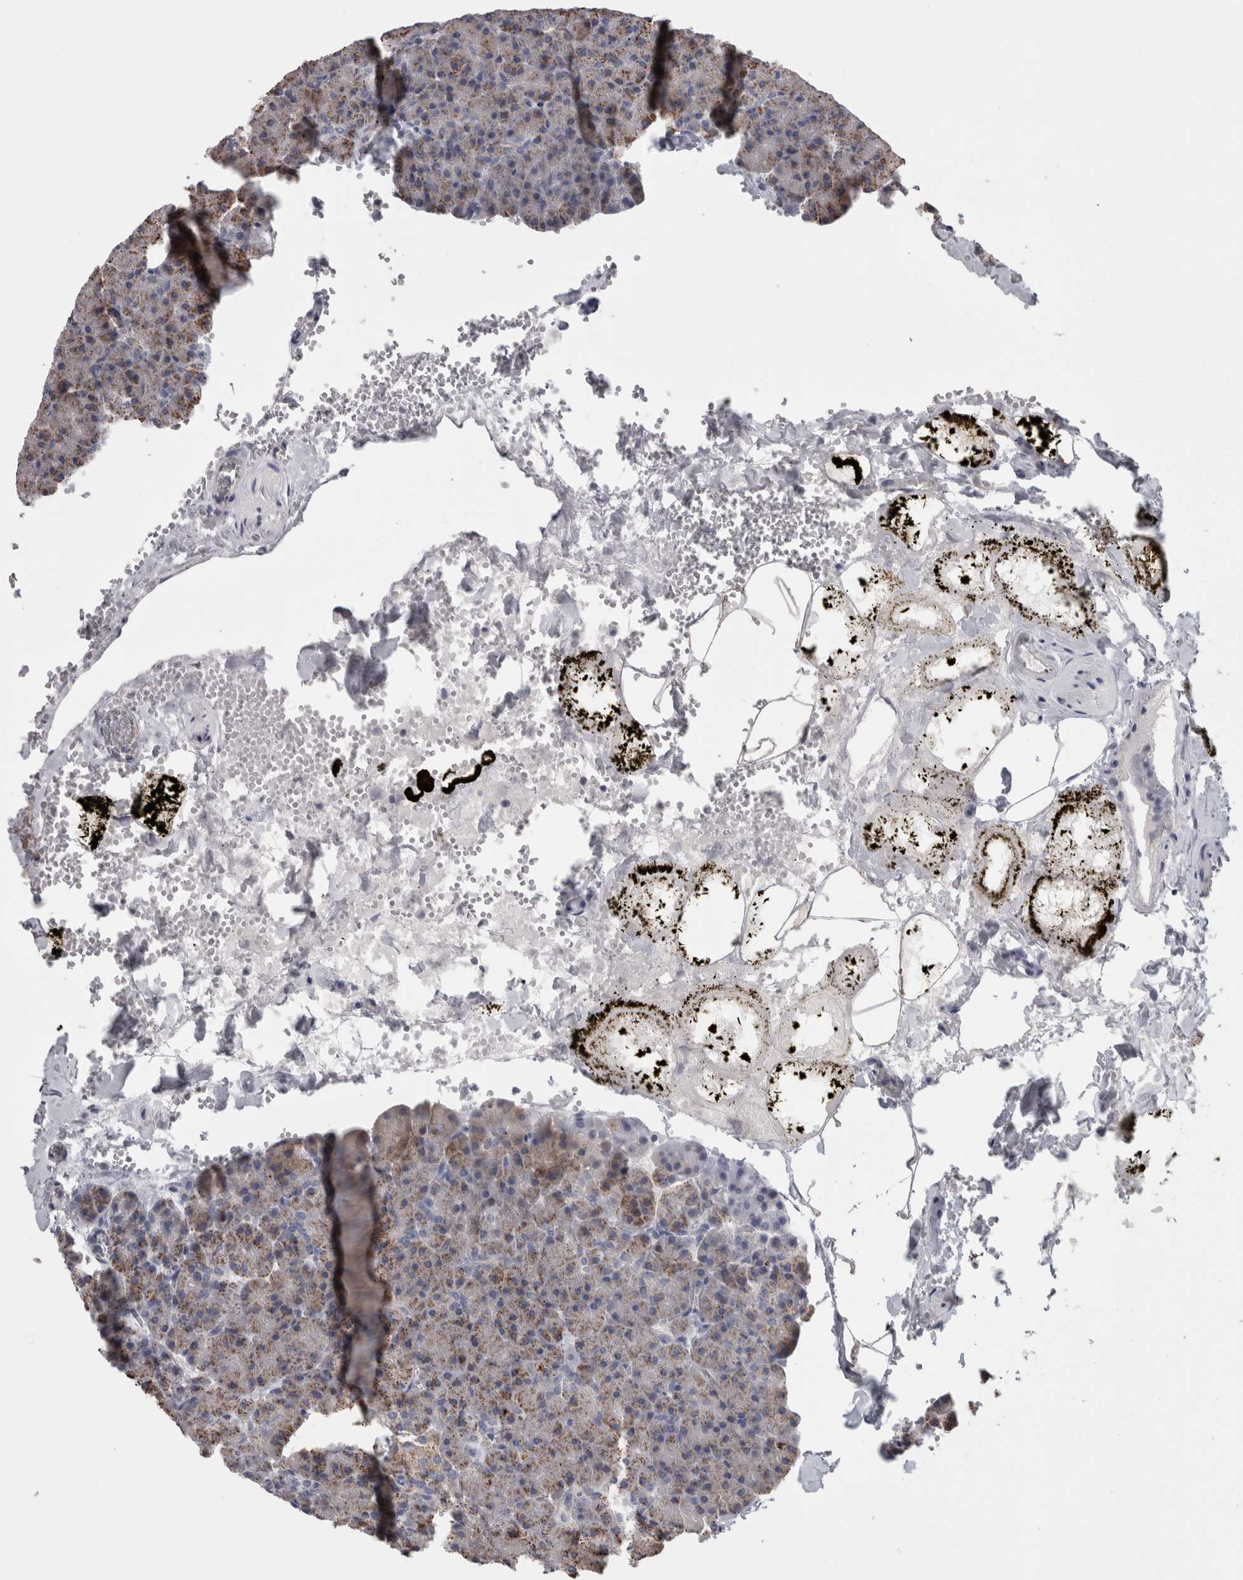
{"staining": {"intensity": "moderate", "quantity": "25%-75%", "location": "cytoplasmic/membranous"}, "tissue": "pancreas", "cell_type": "Exocrine glandular cells", "image_type": "normal", "snomed": [{"axis": "morphology", "description": "Normal tissue, NOS"}, {"axis": "morphology", "description": "Carcinoid, malignant, NOS"}, {"axis": "topography", "description": "Pancreas"}], "caption": "A high-resolution micrograph shows immunohistochemistry staining of benign pancreas, which exhibits moderate cytoplasmic/membranous positivity in about 25%-75% of exocrine glandular cells. (DAB = brown stain, brightfield microscopy at high magnification).", "gene": "TCAP", "patient": {"sex": "female", "age": 35}}